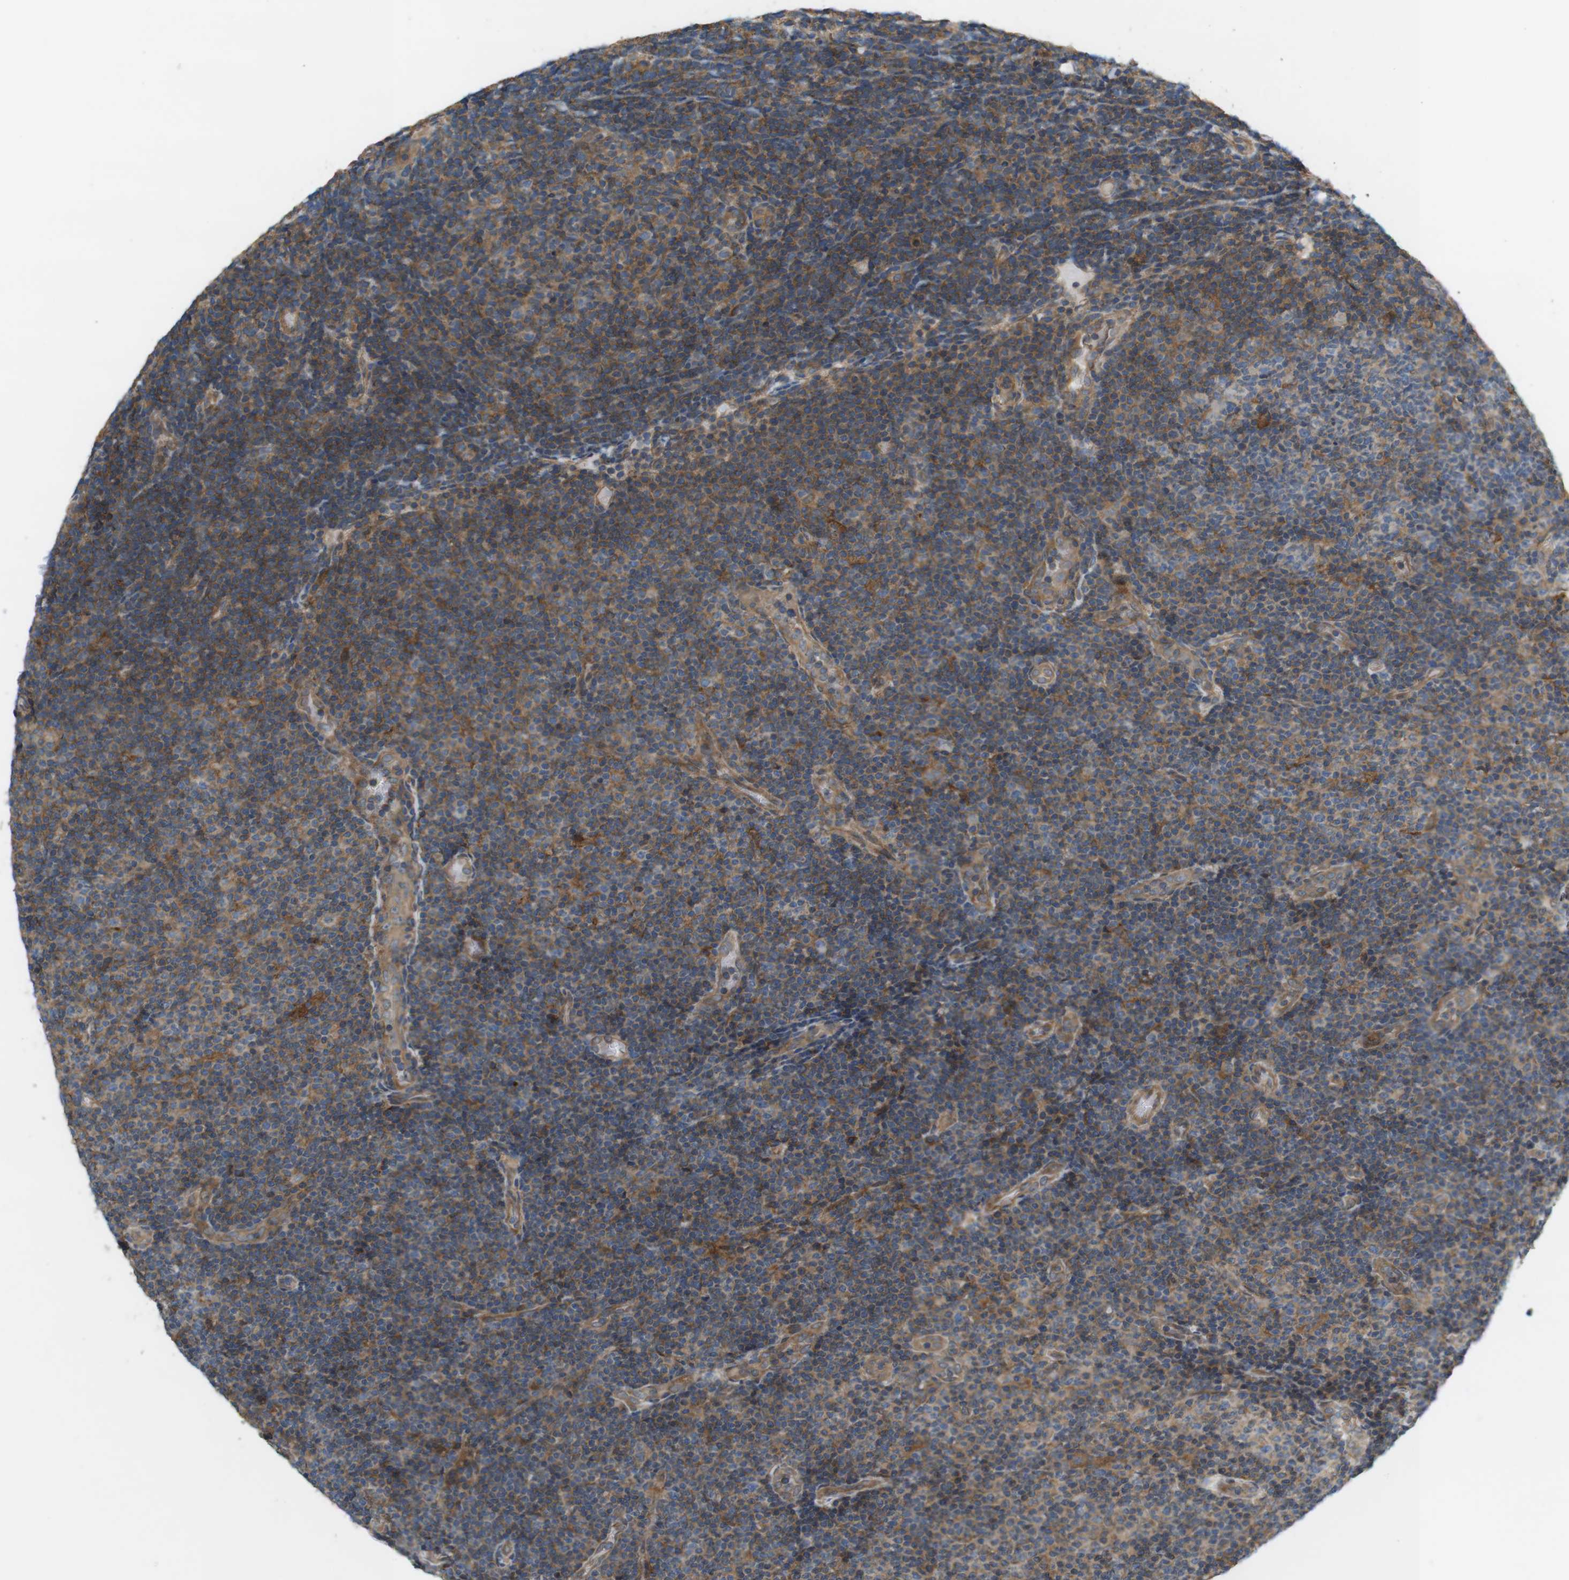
{"staining": {"intensity": "moderate", "quantity": ">75%", "location": "cytoplasmic/membranous"}, "tissue": "lymphoma", "cell_type": "Tumor cells", "image_type": "cancer", "snomed": [{"axis": "morphology", "description": "Malignant lymphoma, non-Hodgkin's type, Low grade"}, {"axis": "topography", "description": "Lymph node"}], "caption": "Lymphoma stained with DAB immunohistochemistry (IHC) demonstrates medium levels of moderate cytoplasmic/membranous staining in about >75% of tumor cells.", "gene": "DDAH2", "patient": {"sex": "male", "age": 83}}